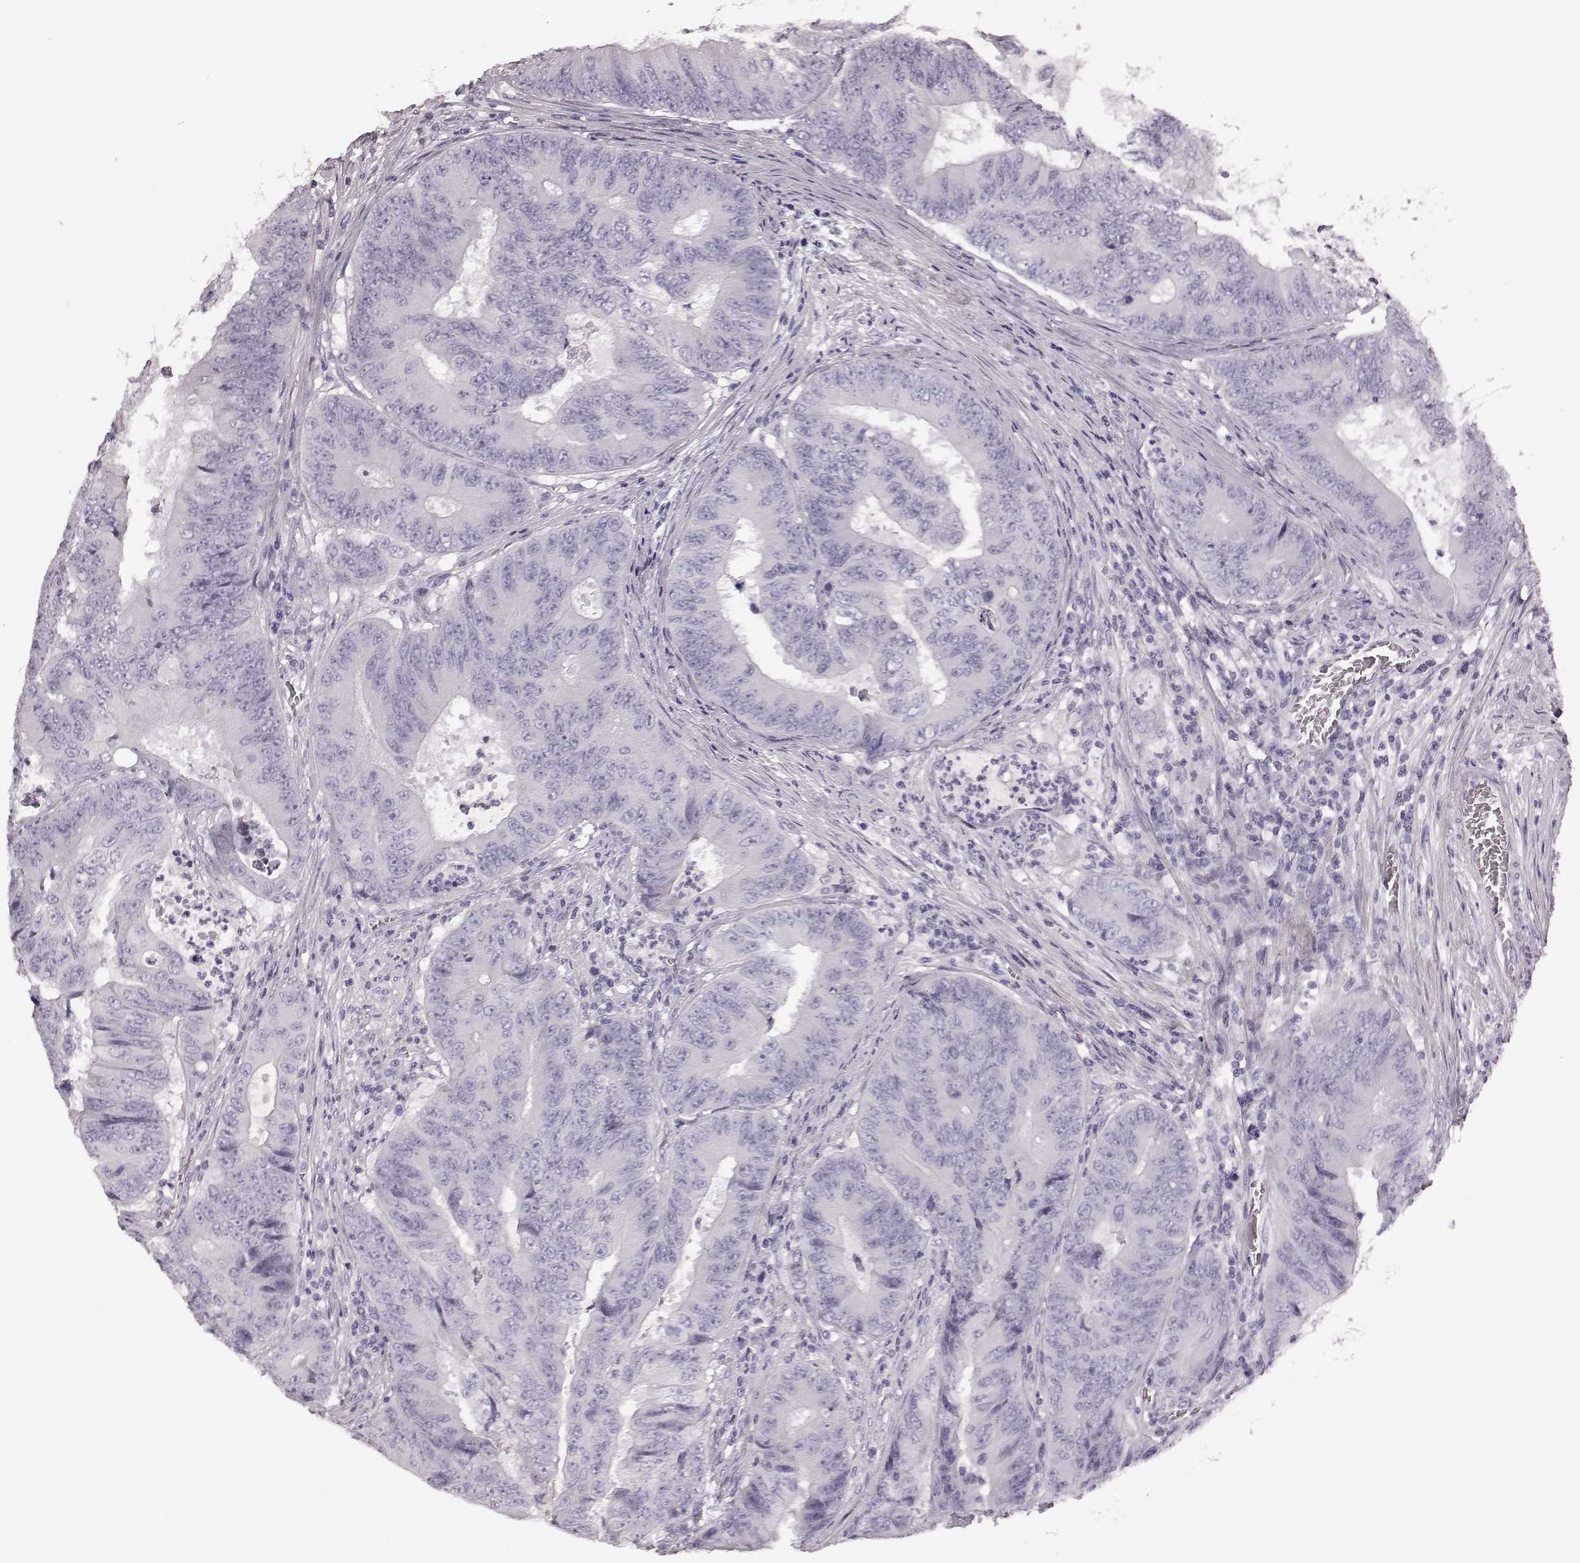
{"staining": {"intensity": "negative", "quantity": "none", "location": "none"}, "tissue": "colorectal cancer", "cell_type": "Tumor cells", "image_type": "cancer", "snomed": [{"axis": "morphology", "description": "Adenocarcinoma, NOS"}, {"axis": "topography", "description": "Colon"}], "caption": "A high-resolution micrograph shows immunohistochemistry (IHC) staining of adenocarcinoma (colorectal), which displays no significant expression in tumor cells.", "gene": "ZNF433", "patient": {"sex": "female", "age": 48}}